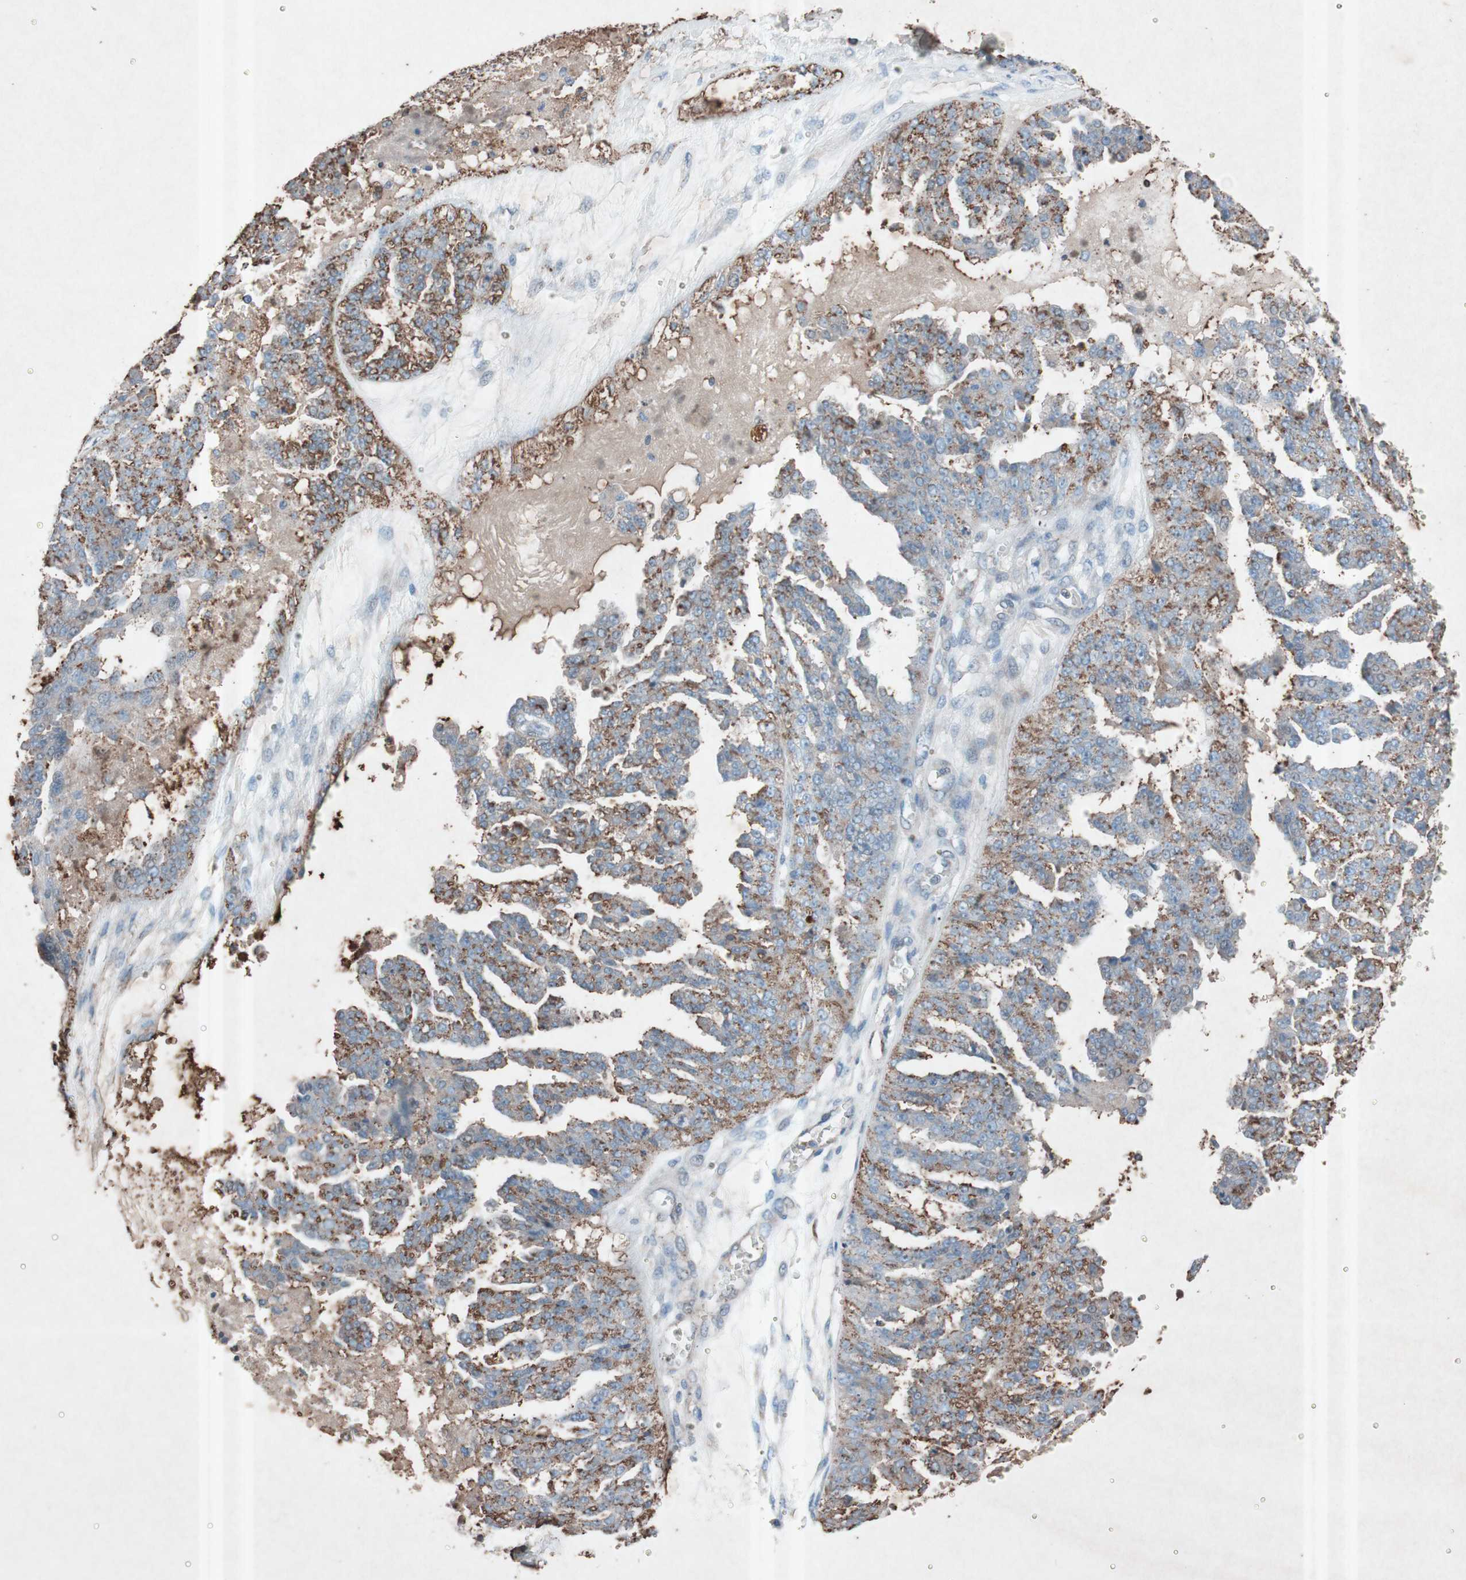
{"staining": {"intensity": "moderate", "quantity": "25%-75%", "location": "cytoplasmic/membranous"}, "tissue": "ovarian cancer", "cell_type": "Tumor cells", "image_type": "cancer", "snomed": [{"axis": "morphology", "description": "Carcinoma, NOS"}, {"axis": "topography", "description": "Soft tissue"}, {"axis": "topography", "description": "Ovary"}], "caption": "Human ovarian carcinoma stained with a protein marker displays moderate staining in tumor cells.", "gene": "GRB7", "patient": {"sex": "female", "age": 54}}